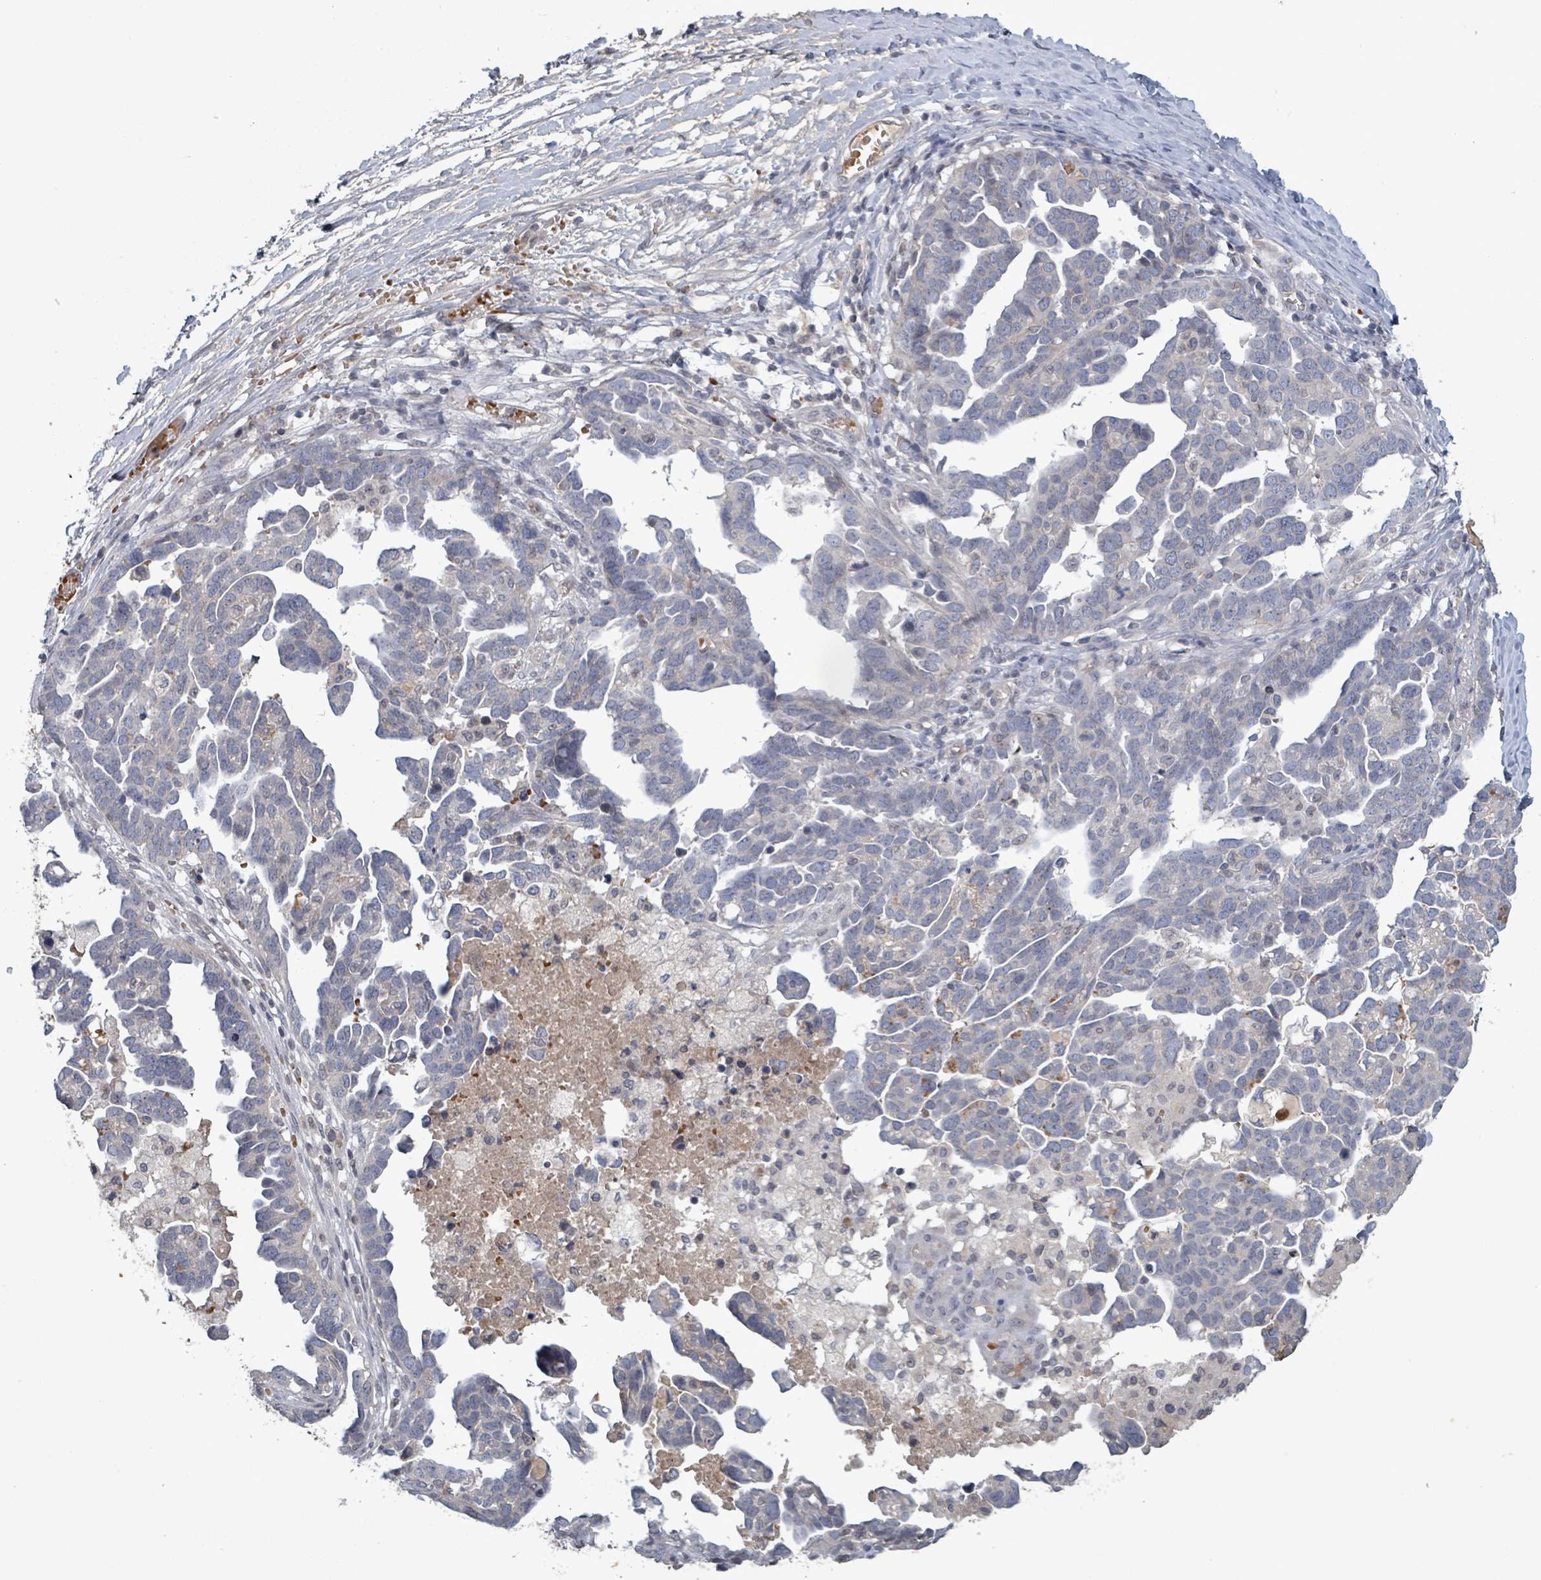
{"staining": {"intensity": "negative", "quantity": "none", "location": "none"}, "tissue": "ovarian cancer", "cell_type": "Tumor cells", "image_type": "cancer", "snomed": [{"axis": "morphology", "description": "Cystadenocarcinoma, serous, NOS"}, {"axis": "topography", "description": "Ovary"}], "caption": "Ovarian serous cystadenocarcinoma was stained to show a protein in brown. There is no significant positivity in tumor cells.", "gene": "GRM8", "patient": {"sex": "female", "age": 54}}